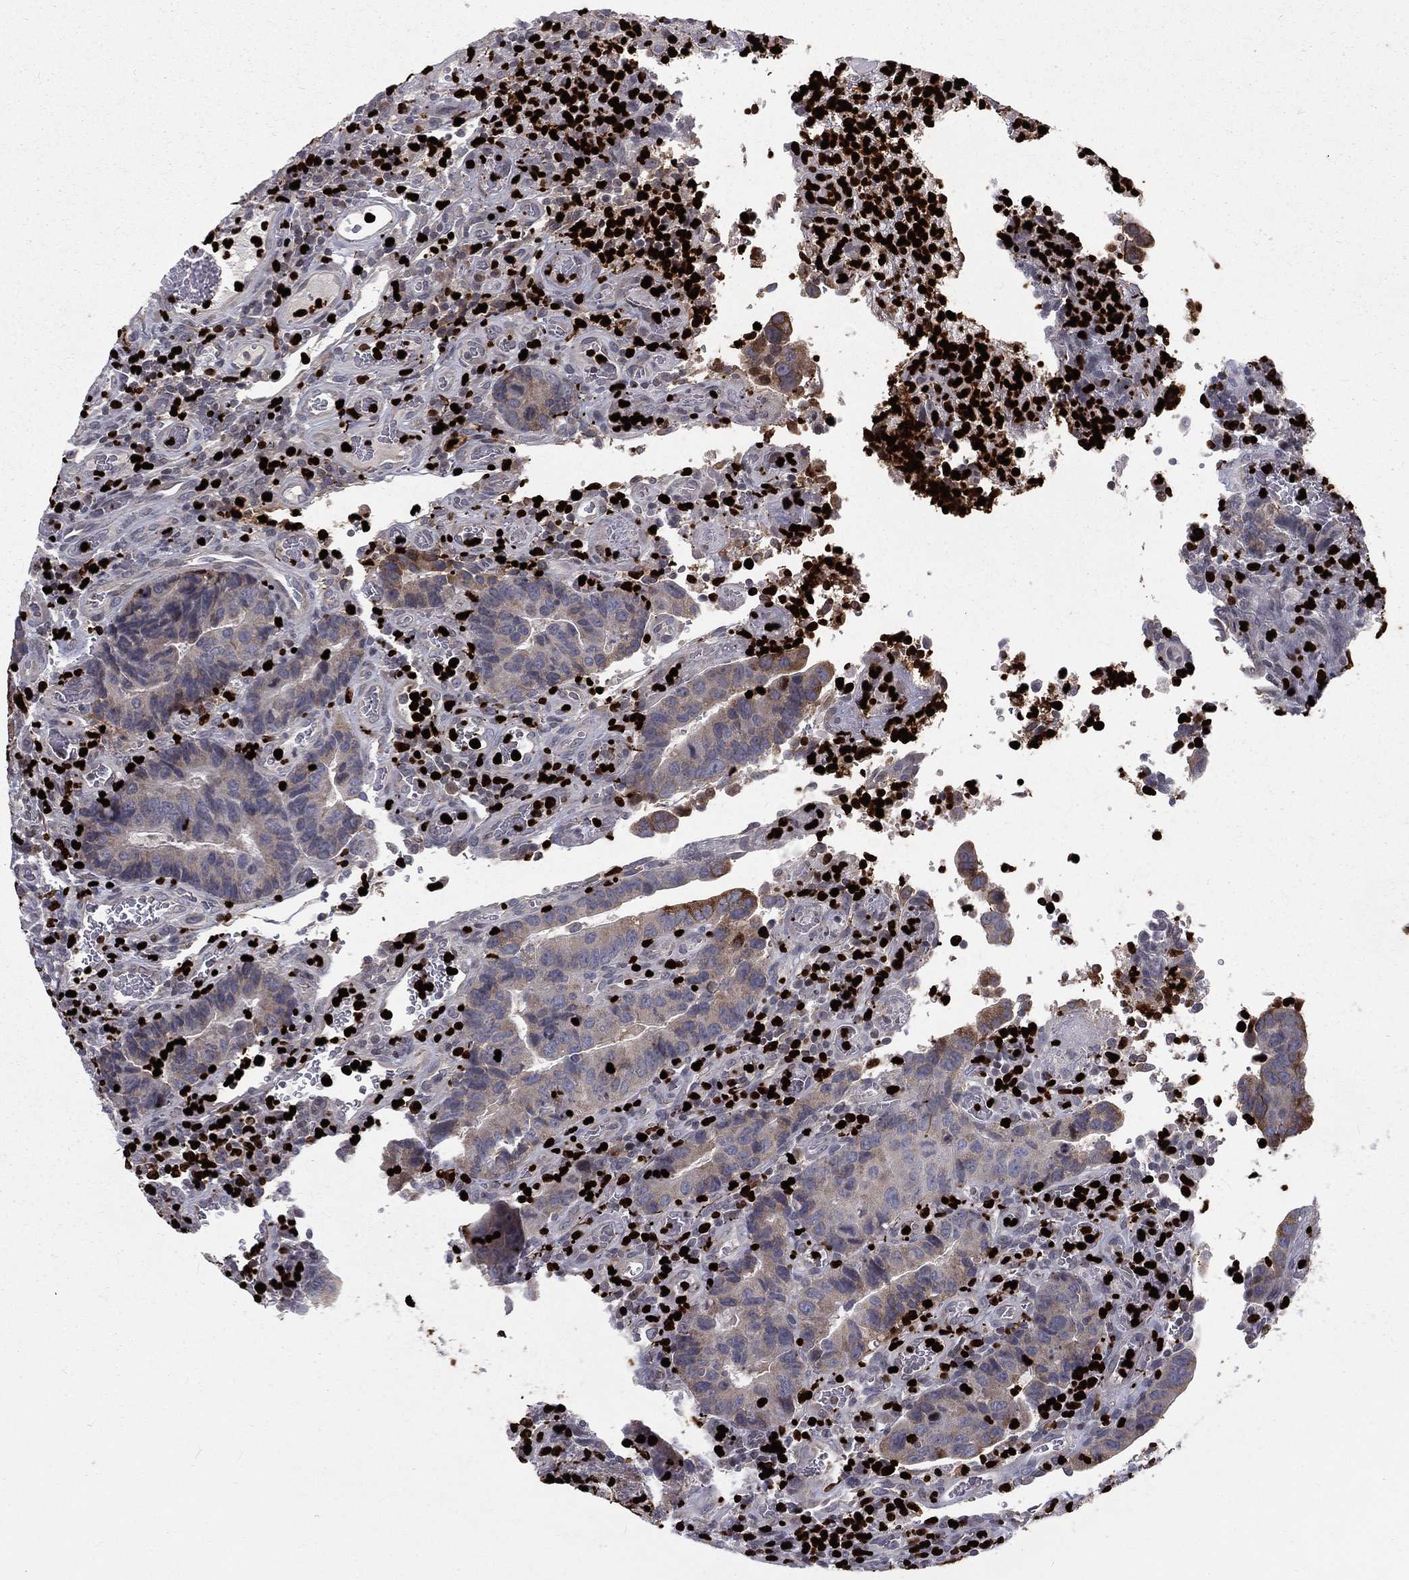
{"staining": {"intensity": "moderate", "quantity": "<25%", "location": "cytoplasmic/membranous"}, "tissue": "colorectal cancer", "cell_type": "Tumor cells", "image_type": "cancer", "snomed": [{"axis": "morphology", "description": "Adenocarcinoma, NOS"}, {"axis": "topography", "description": "Colon"}], "caption": "Immunohistochemical staining of human colorectal adenocarcinoma displays moderate cytoplasmic/membranous protein staining in approximately <25% of tumor cells.", "gene": "MNDA", "patient": {"sex": "female", "age": 56}}